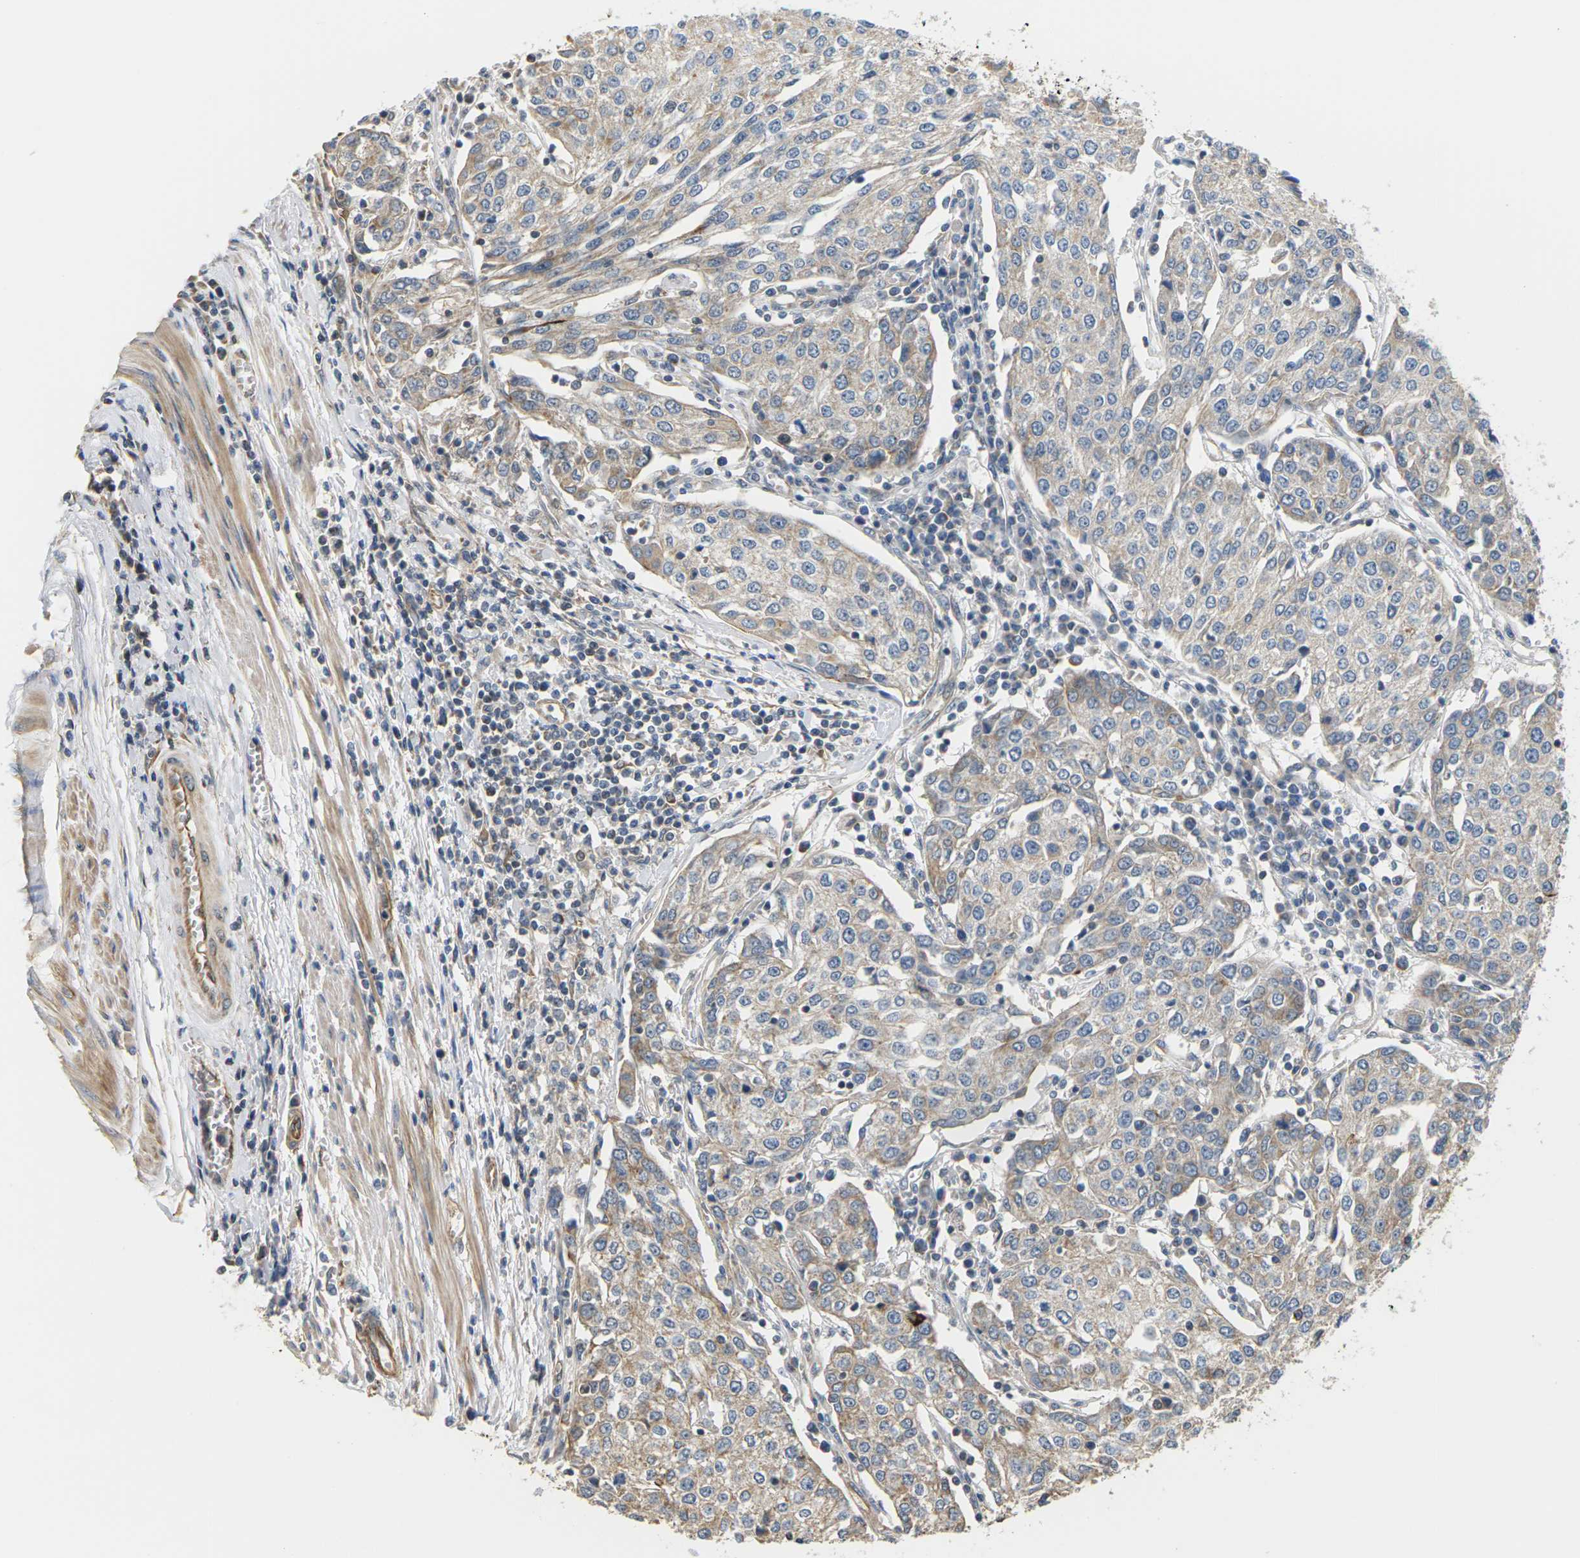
{"staining": {"intensity": "moderate", "quantity": "<25%", "location": "cytoplasmic/membranous"}, "tissue": "urothelial cancer", "cell_type": "Tumor cells", "image_type": "cancer", "snomed": [{"axis": "morphology", "description": "Urothelial carcinoma, High grade"}, {"axis": "topography", "description": "Urinary bladder"}], "caption": "Protein expression analysis of human urothelial cancer reveals moderate cytoplasmic/membranous expression in about <25% of tumor cells.", "gene": "PCDHB4", "patient": {"sex": "female", "age": 85}}